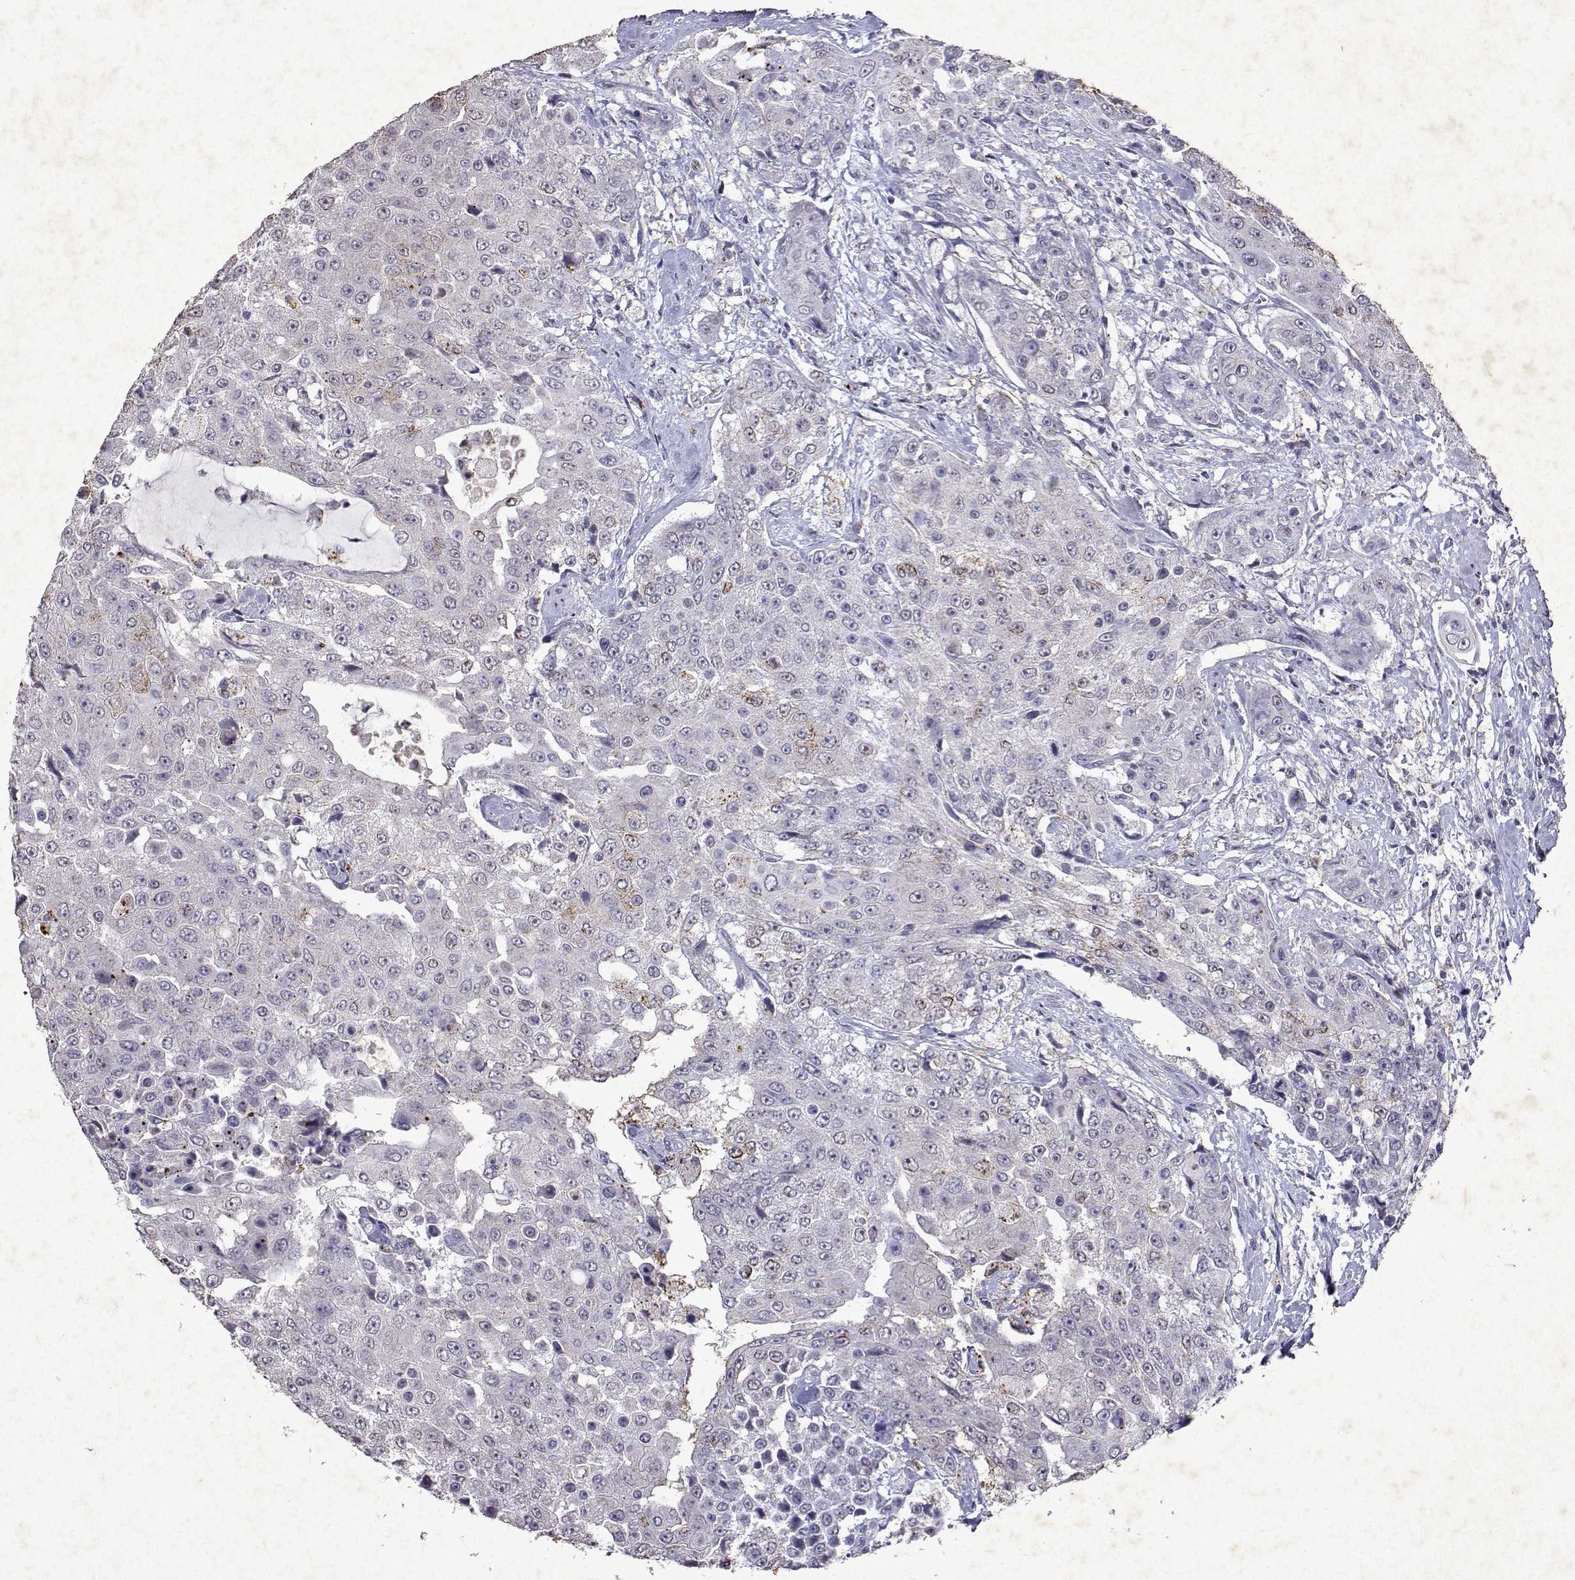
{"staining": {"intensity": "negative", "quantity": "none", "location": "none"}, "tissue": "urothelial cancer", "cell_type": "Tumor cells", "image_type": "cancer", "snomed": [{"axis": "morphology", "description": "Urothelial carcinoma, High grade"}, {"axis": "topography", "description": "Urinary bladder"}], "caption": "Immunohistochemical staining of human urothelial carcinoma (high-grade) reveals no significant positivity in tumor cells. (DAB immunohistochemistry visualized using brightfield microscopy, high magnification).", "gene": "DUSP28", "patient": {"sex": "female", "age": 63}}